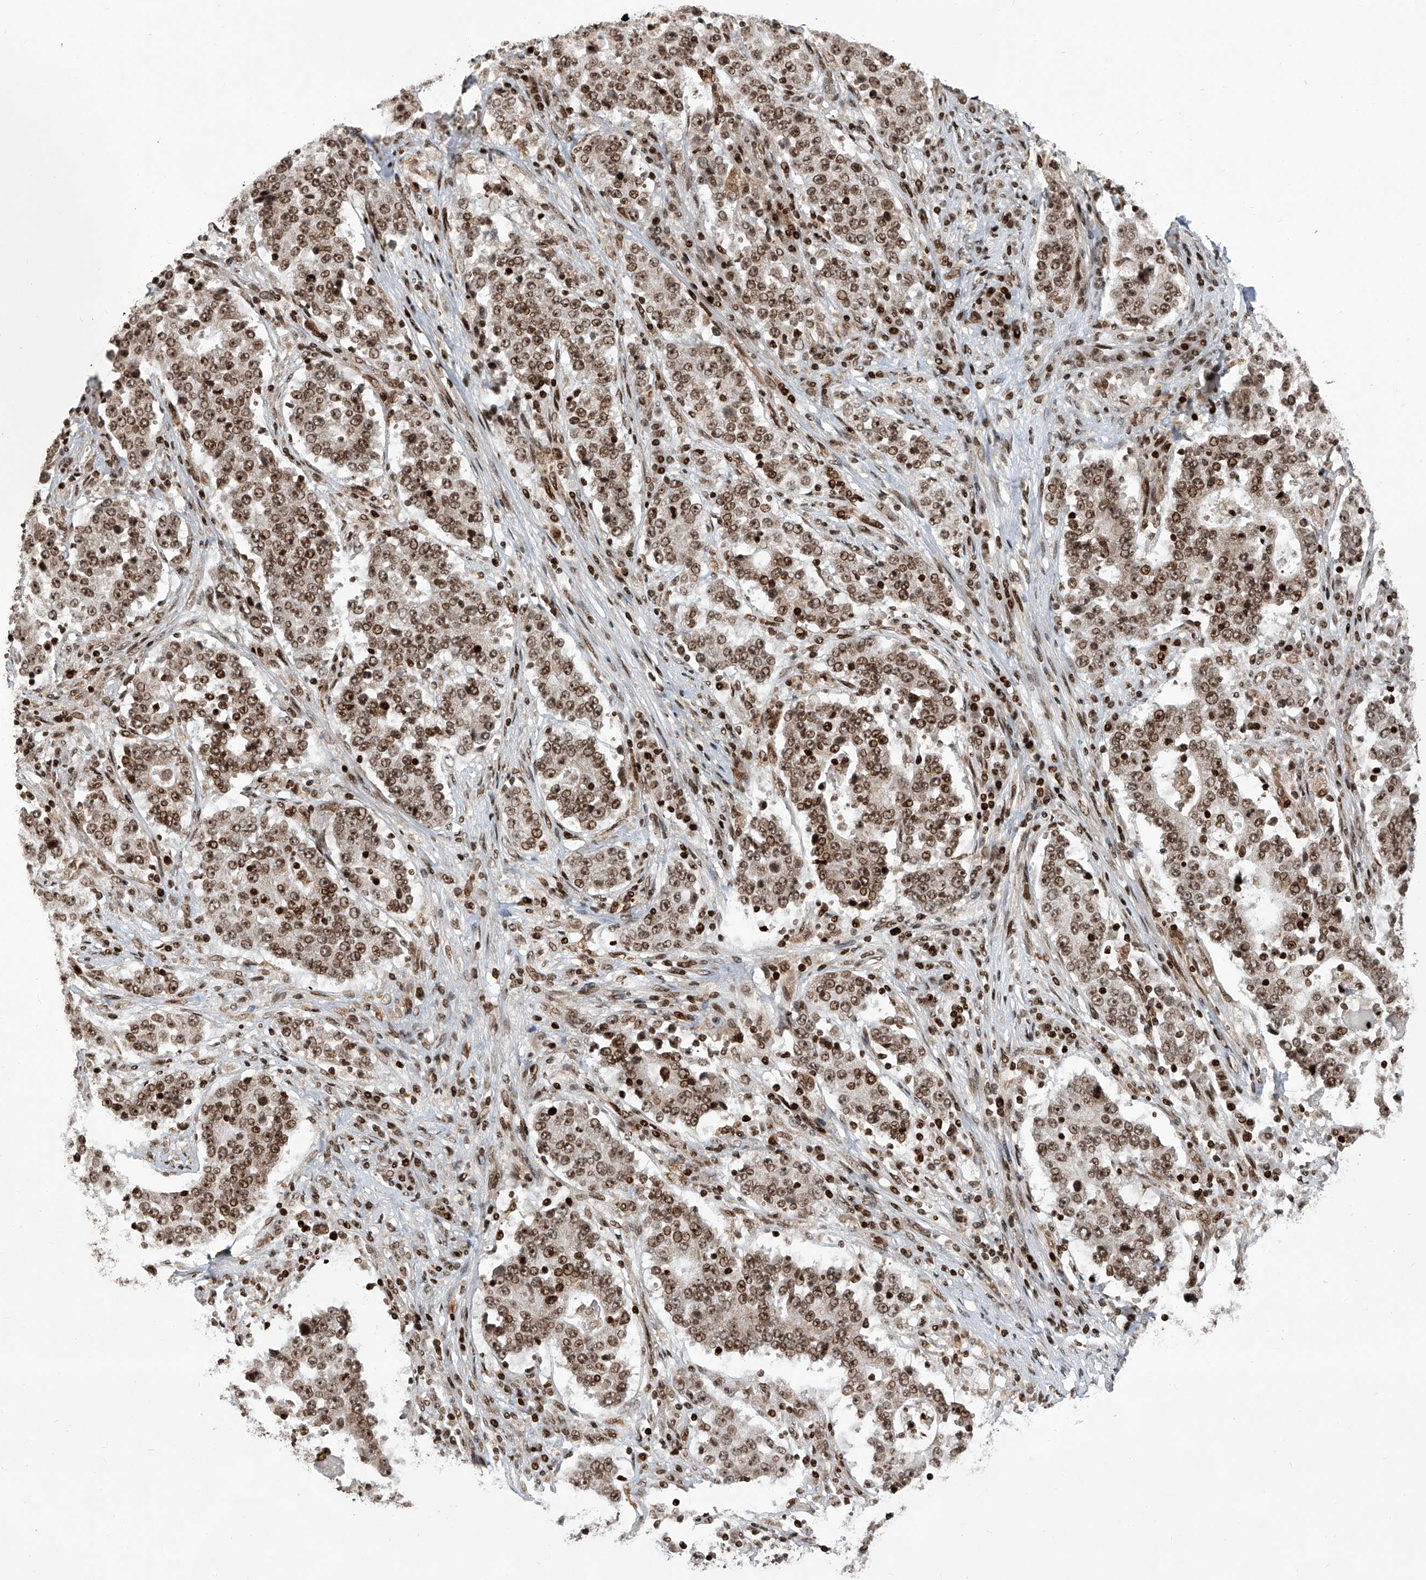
{"staining": {"intensity": "moderate", "quantity": ">75%", "location": "nuclear"}, "tissue": "stomach cancer", "cell_type": "Tumor cells", "image_type": "cancer", "snomed": [{"axis": "morphology", "description": "Adenocarcinoma, NOS"}, {"axis": "topography", "description": "Stomach"}], "caption": "Immunohistochemistry (IHC) of adenocarcinoma (stomach) reveals medium levels of moderate nuclear staining in about >75% of tumor cells.", "gene": "PAK1IP1", "patient": {"sex": "male", "age": 59}}